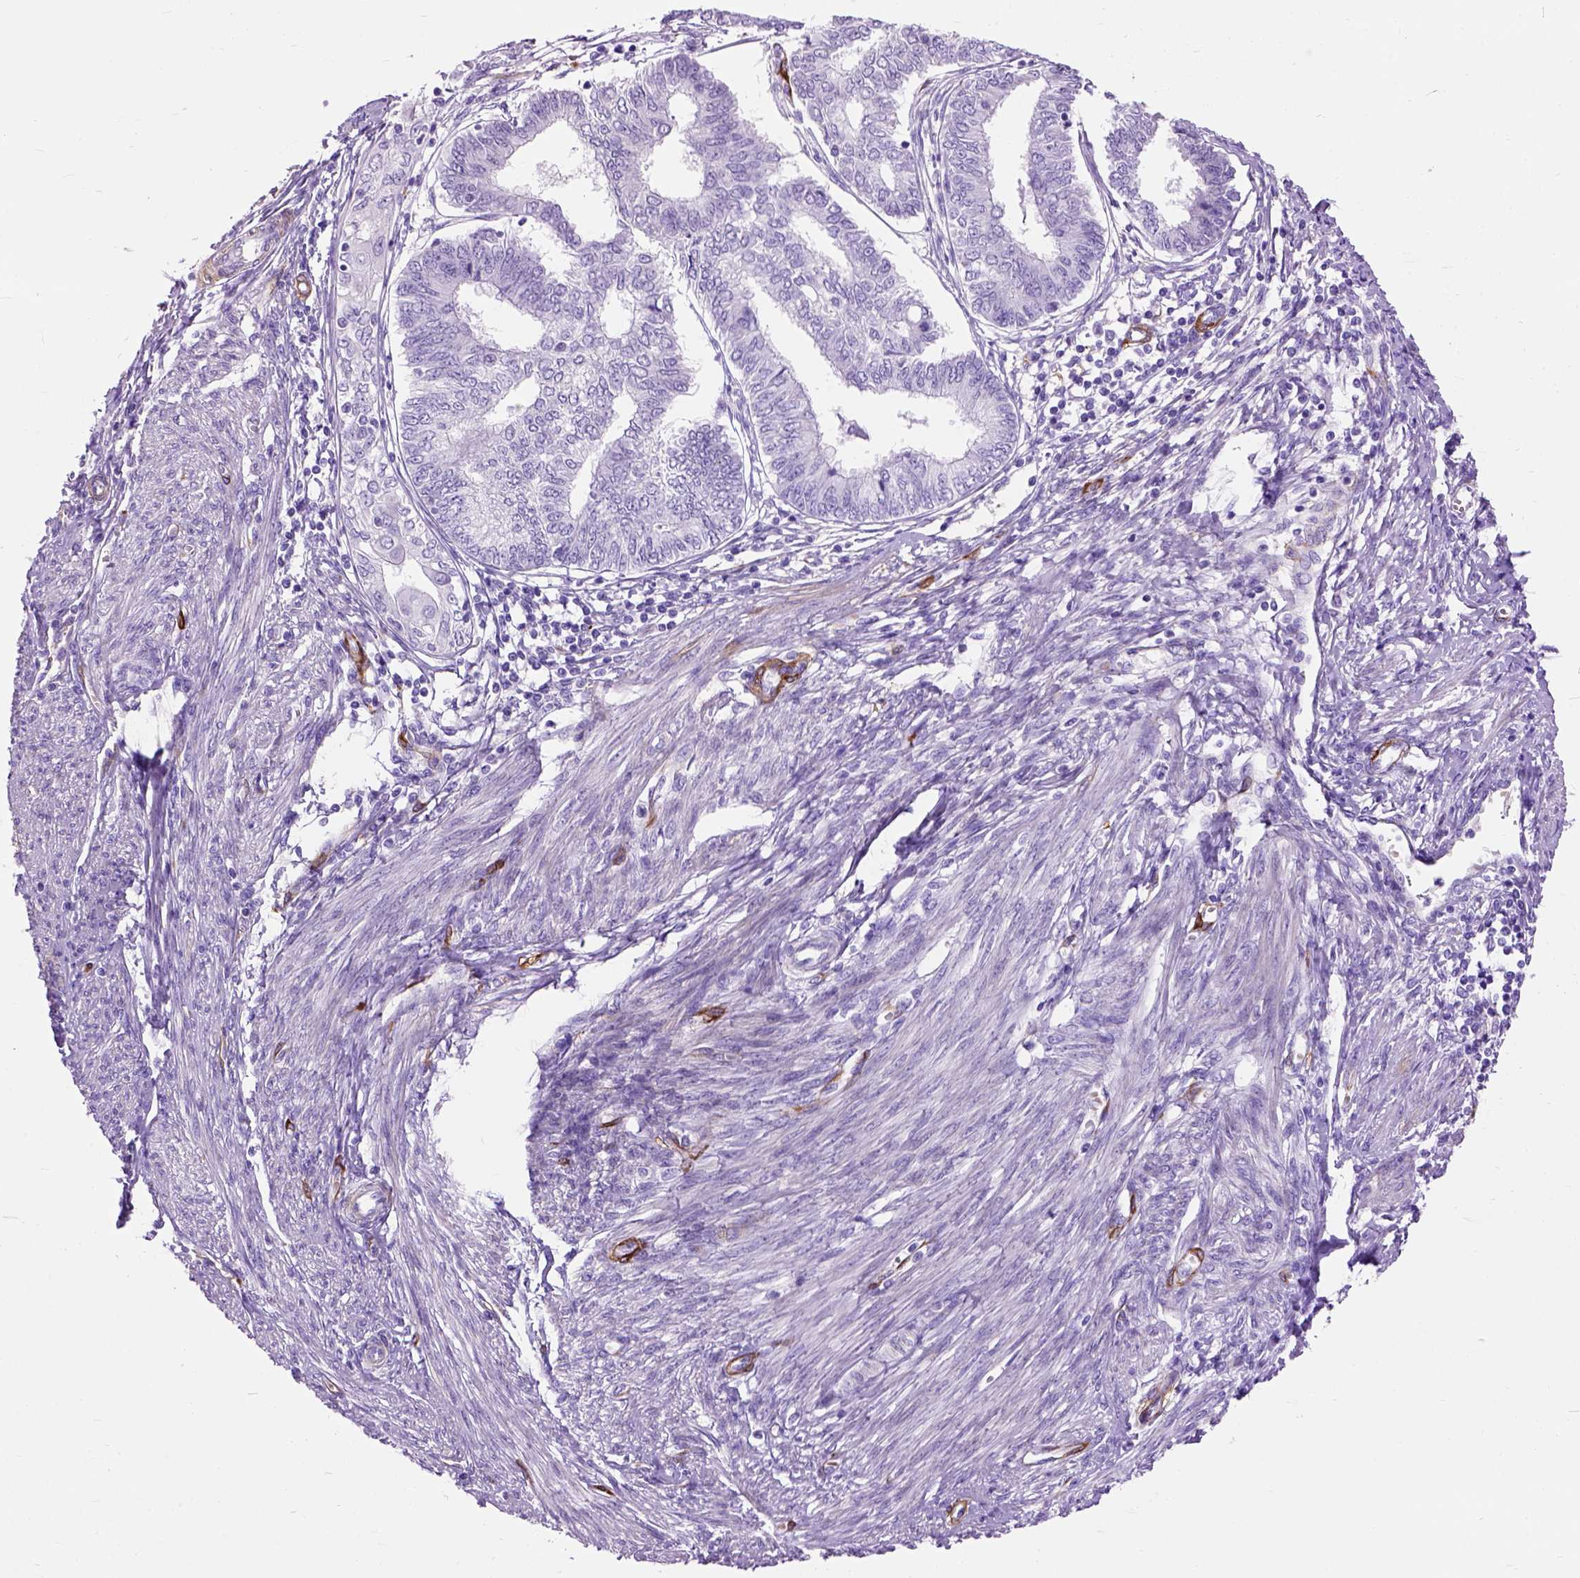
{"staining": {"intensity": "negative", "quantity": "none", "location": "none"}, "tissue": "endometrial cancer", "cell_type": "Tumor cells", "image_type": "cancer", "snomed": [{"axis": "morphology", "description": "Adenocarcinoma, NOS"}, {"axis": "topography", "description": "Endometrium"}], "caption": "The micrograph displays no staining of tumor cells in endometrial cancer (adenocarcinoma).", "gene": "MAPT", "patient": {"sex": "female", "age": 68}}